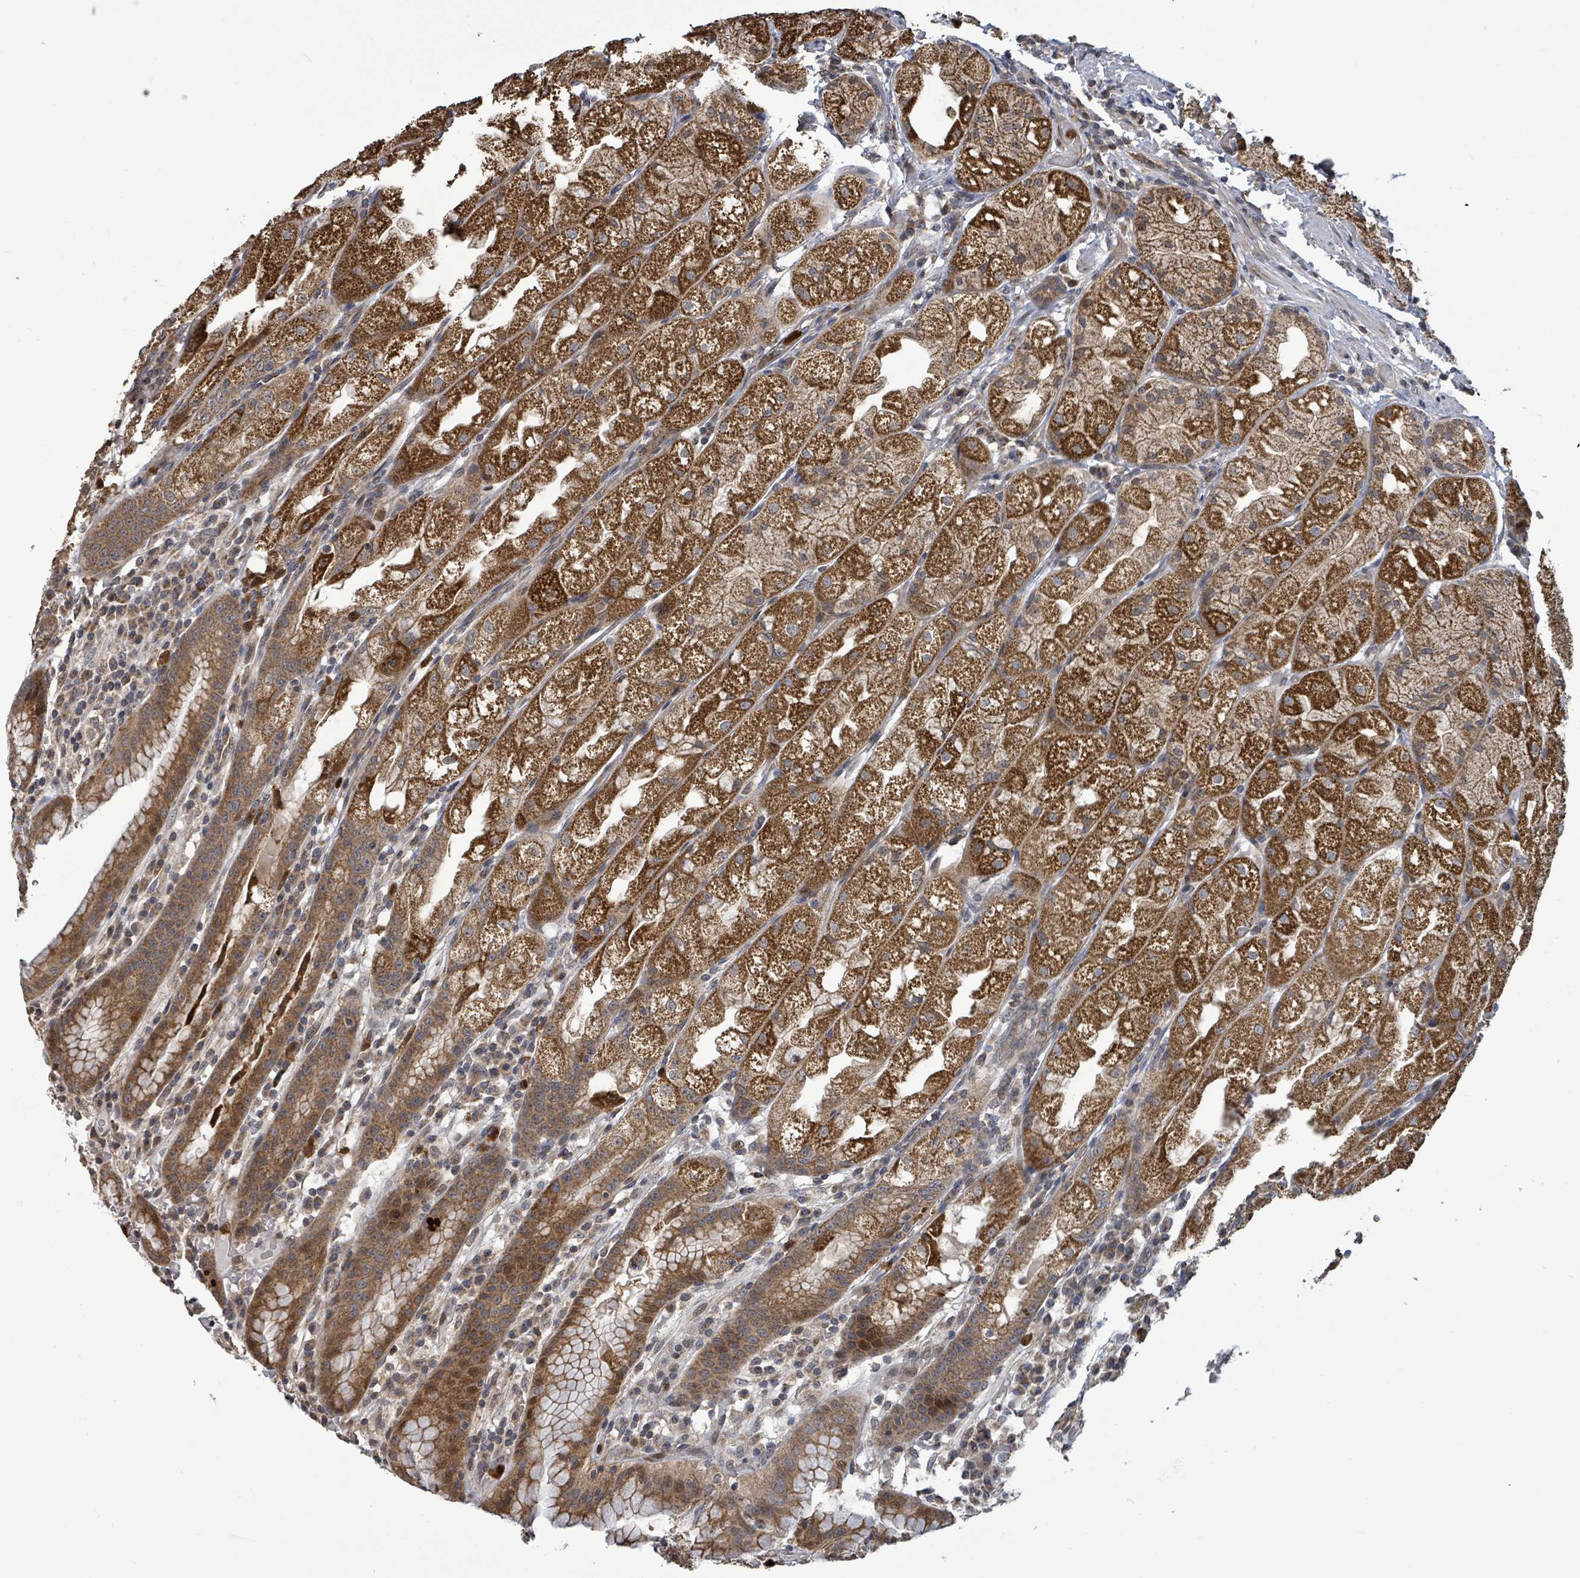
{"staining": {"intensity": "strong", "quantity": ">75%", "location": "cytoplasmic/membranous,nuclear"}, "tissue": "stomach", "cell_type": "Glandular cells", "image_type": "normal", "snomed": [{"axis": "morphology", "description": "Normal tissue, NOS"}, {"axis": "topography", "description": "Stomach, upper"}], "caption": "Human stomach stained with a brown dye reveals strong cytoplasmic/membranous,nuclear positive staining in approximately >75% of glandular cells.", "gene": "COQ6", "patient": {"sex": "male", "age": 52}}